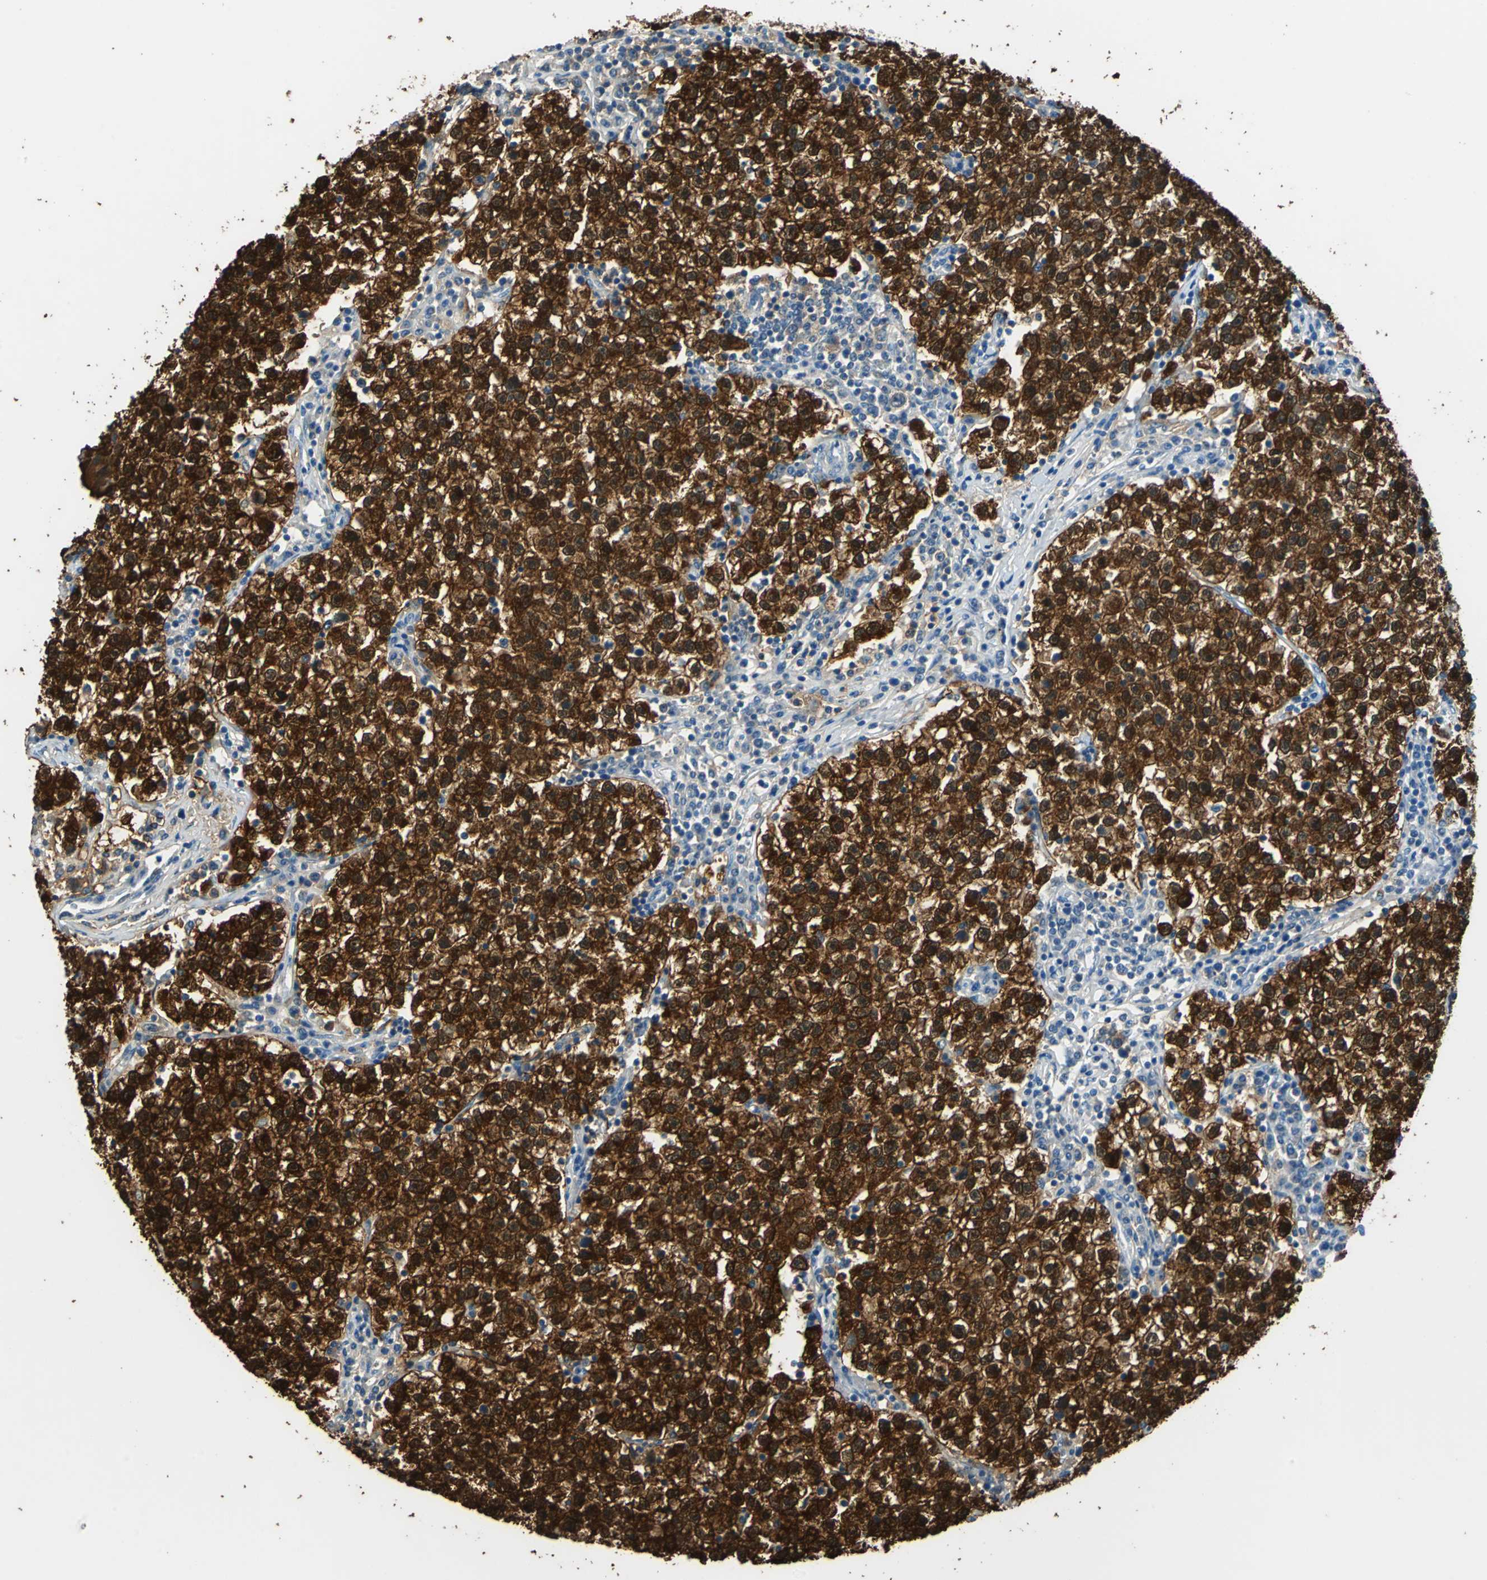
{"staining": {"intensity": "strong", "quantity": ">75%", "location": "cytoplasmic/membranous,nuclear"}, "tissue": "testis cancer", "cell_type": "Tumor cells", "image_type": "cancer", "snomed": [{"axis": "morphology", "description": "Seminoma, NOS"}, {"axis": "topography", "description": "Testis"}], "caption": "Tumor cells demonstrate strong cytoplasmic/membranous and nuclear positivity in about >75% of cells in testis cancer. (DAB IHC with brightfield microscopy, high magnification).", "gene": "FKBP4", "patient": {"sex": "male", "age": 22}}